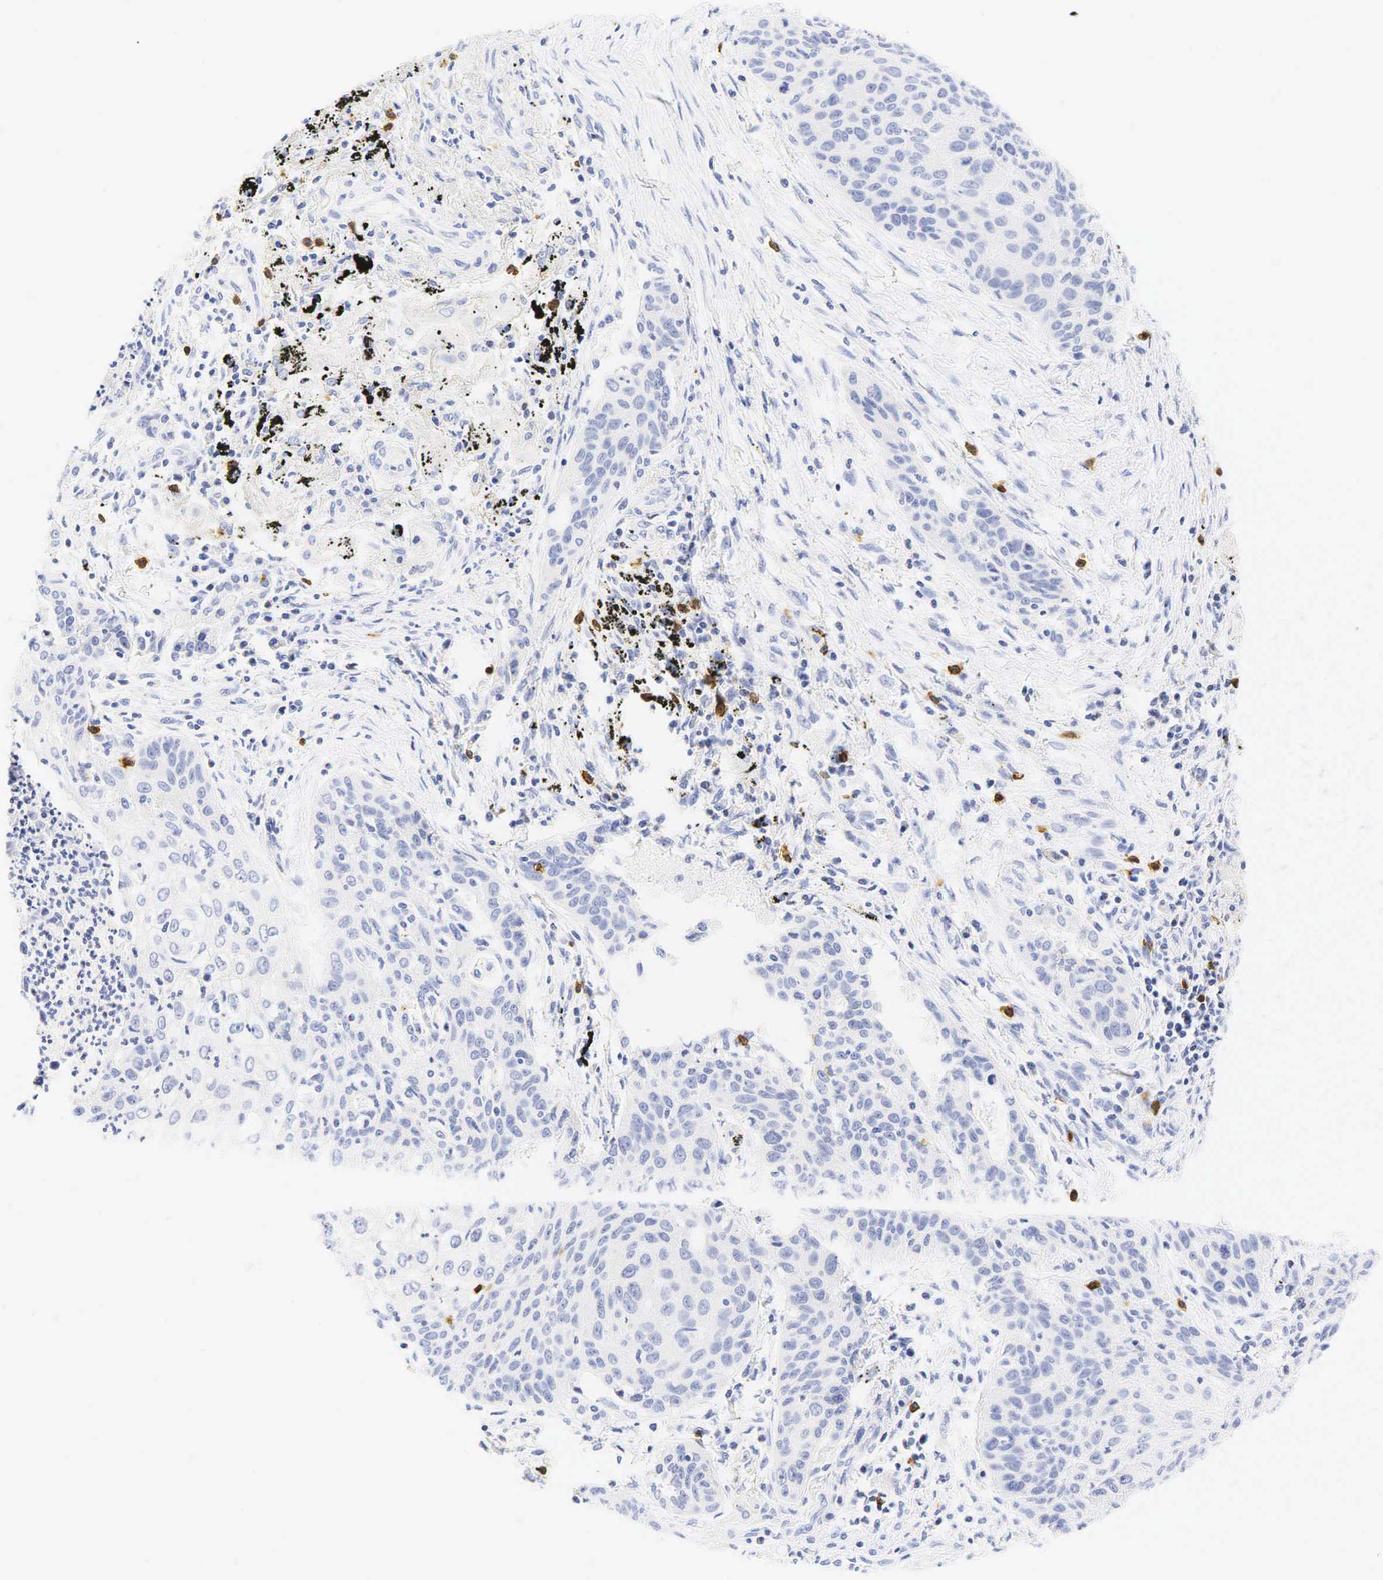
{"staining": {"intensity": "negative", "quantity": "none", "location": "none"}, "tissue": "lung cancer", "cell_type": "Tumor cells", "image_type": "cancer", "snomed": [{"axis": "morphology", "description": "Squamous cell carcinoma, NOS"}, {"axis": "topography", "description": "Lung"}], "caption": "Tumor cells are negative for brown protein staining in lung cancer (squamous cell carcinoma).", "gene": "CD8A", "patient": {"sex": "male", "age": 71}}